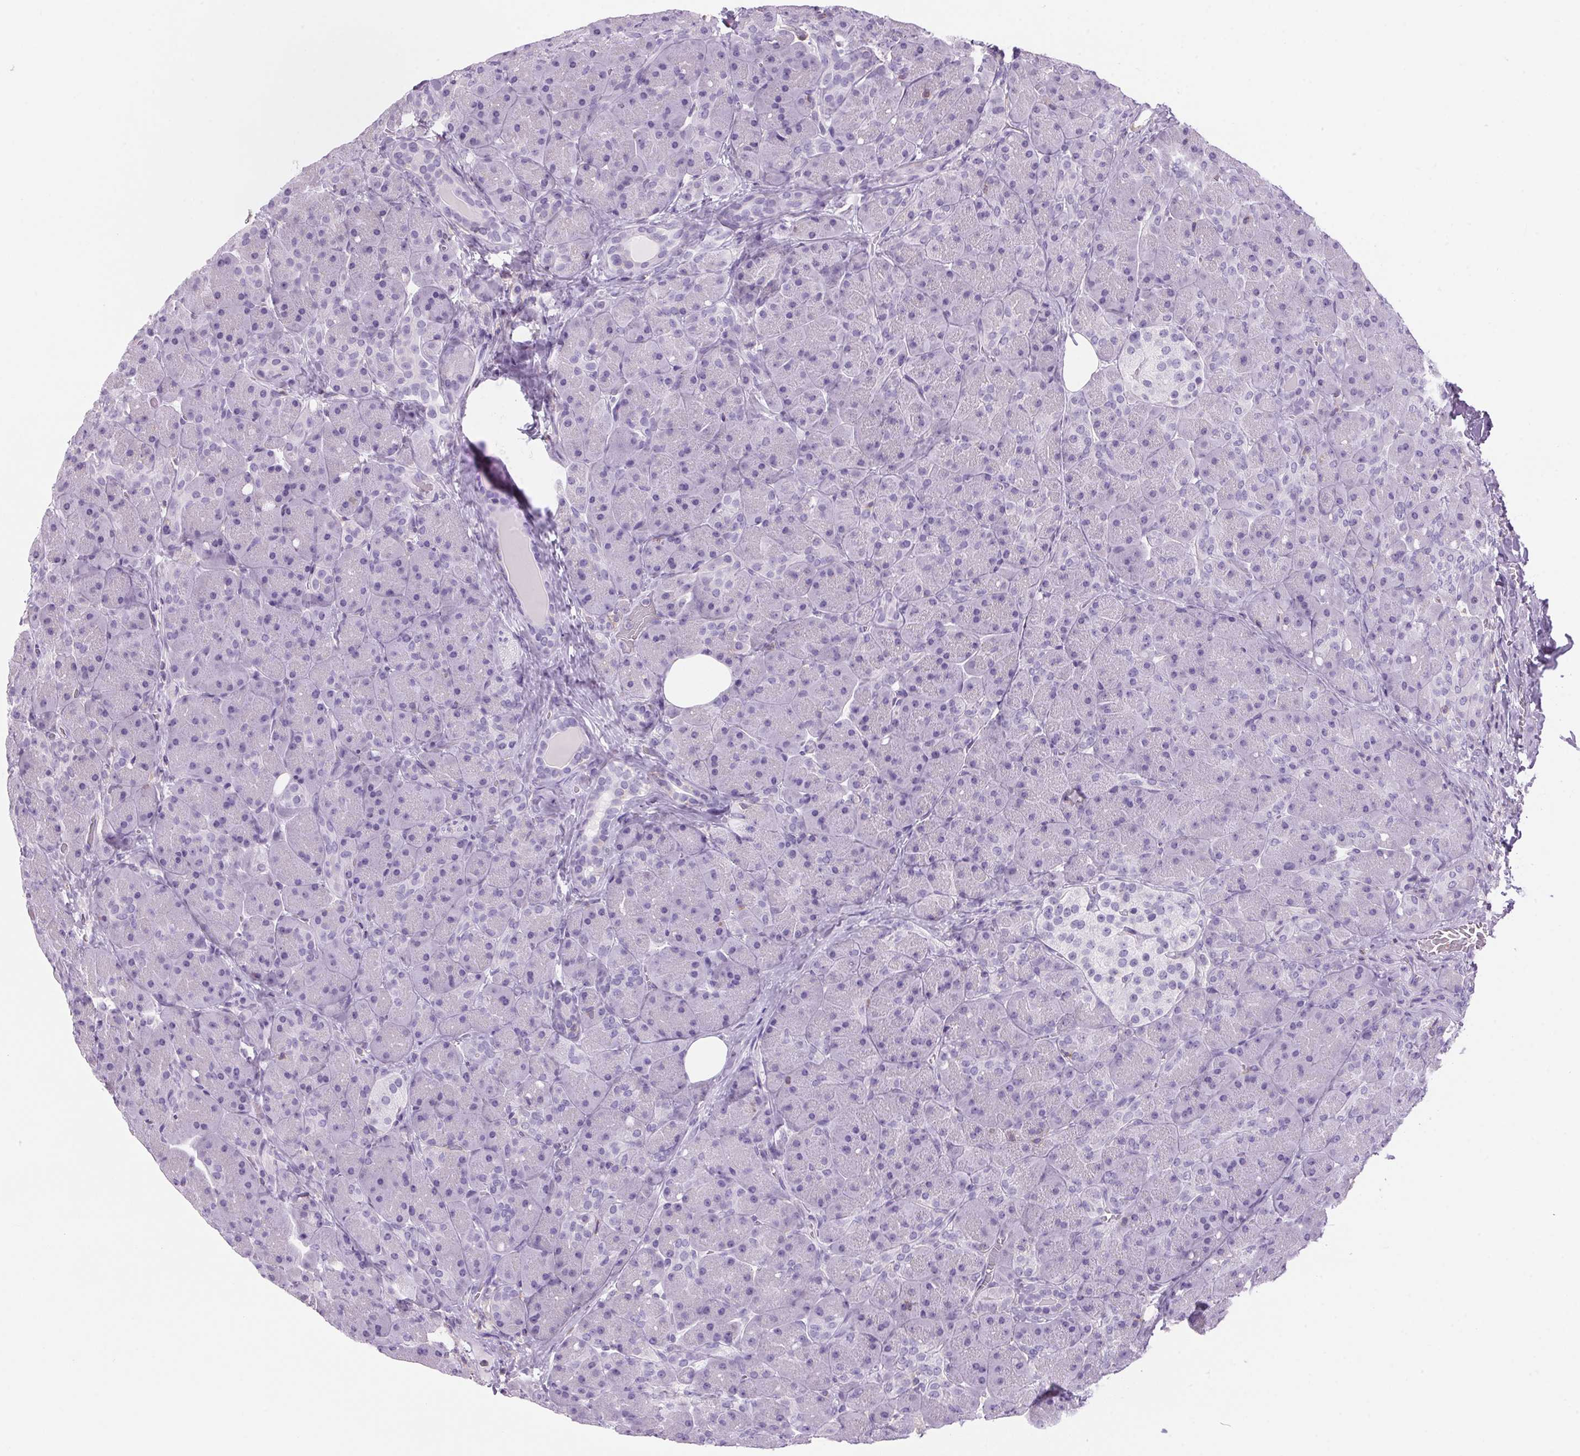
{"staining": {"intensity": "negative", "quantity": "none", "location": "none"}, "tissue": "pancreas", "cell_type": "Exocrine glandular cells", "image_type": "normal", "snomed": [{"axis": "morphology", "description": "Normal tissue, NOS"}, {"axis": "topography", "description": "Pancreas"}], "caption": "Pancreas was stained to show a protein in brown. There is no significant staining in exocrine glandular cells. (Brightfield microscopy of DAB IHC at high magnification).", "gene": "S100A2", "patient": {"sex": "male", "age": 55}}